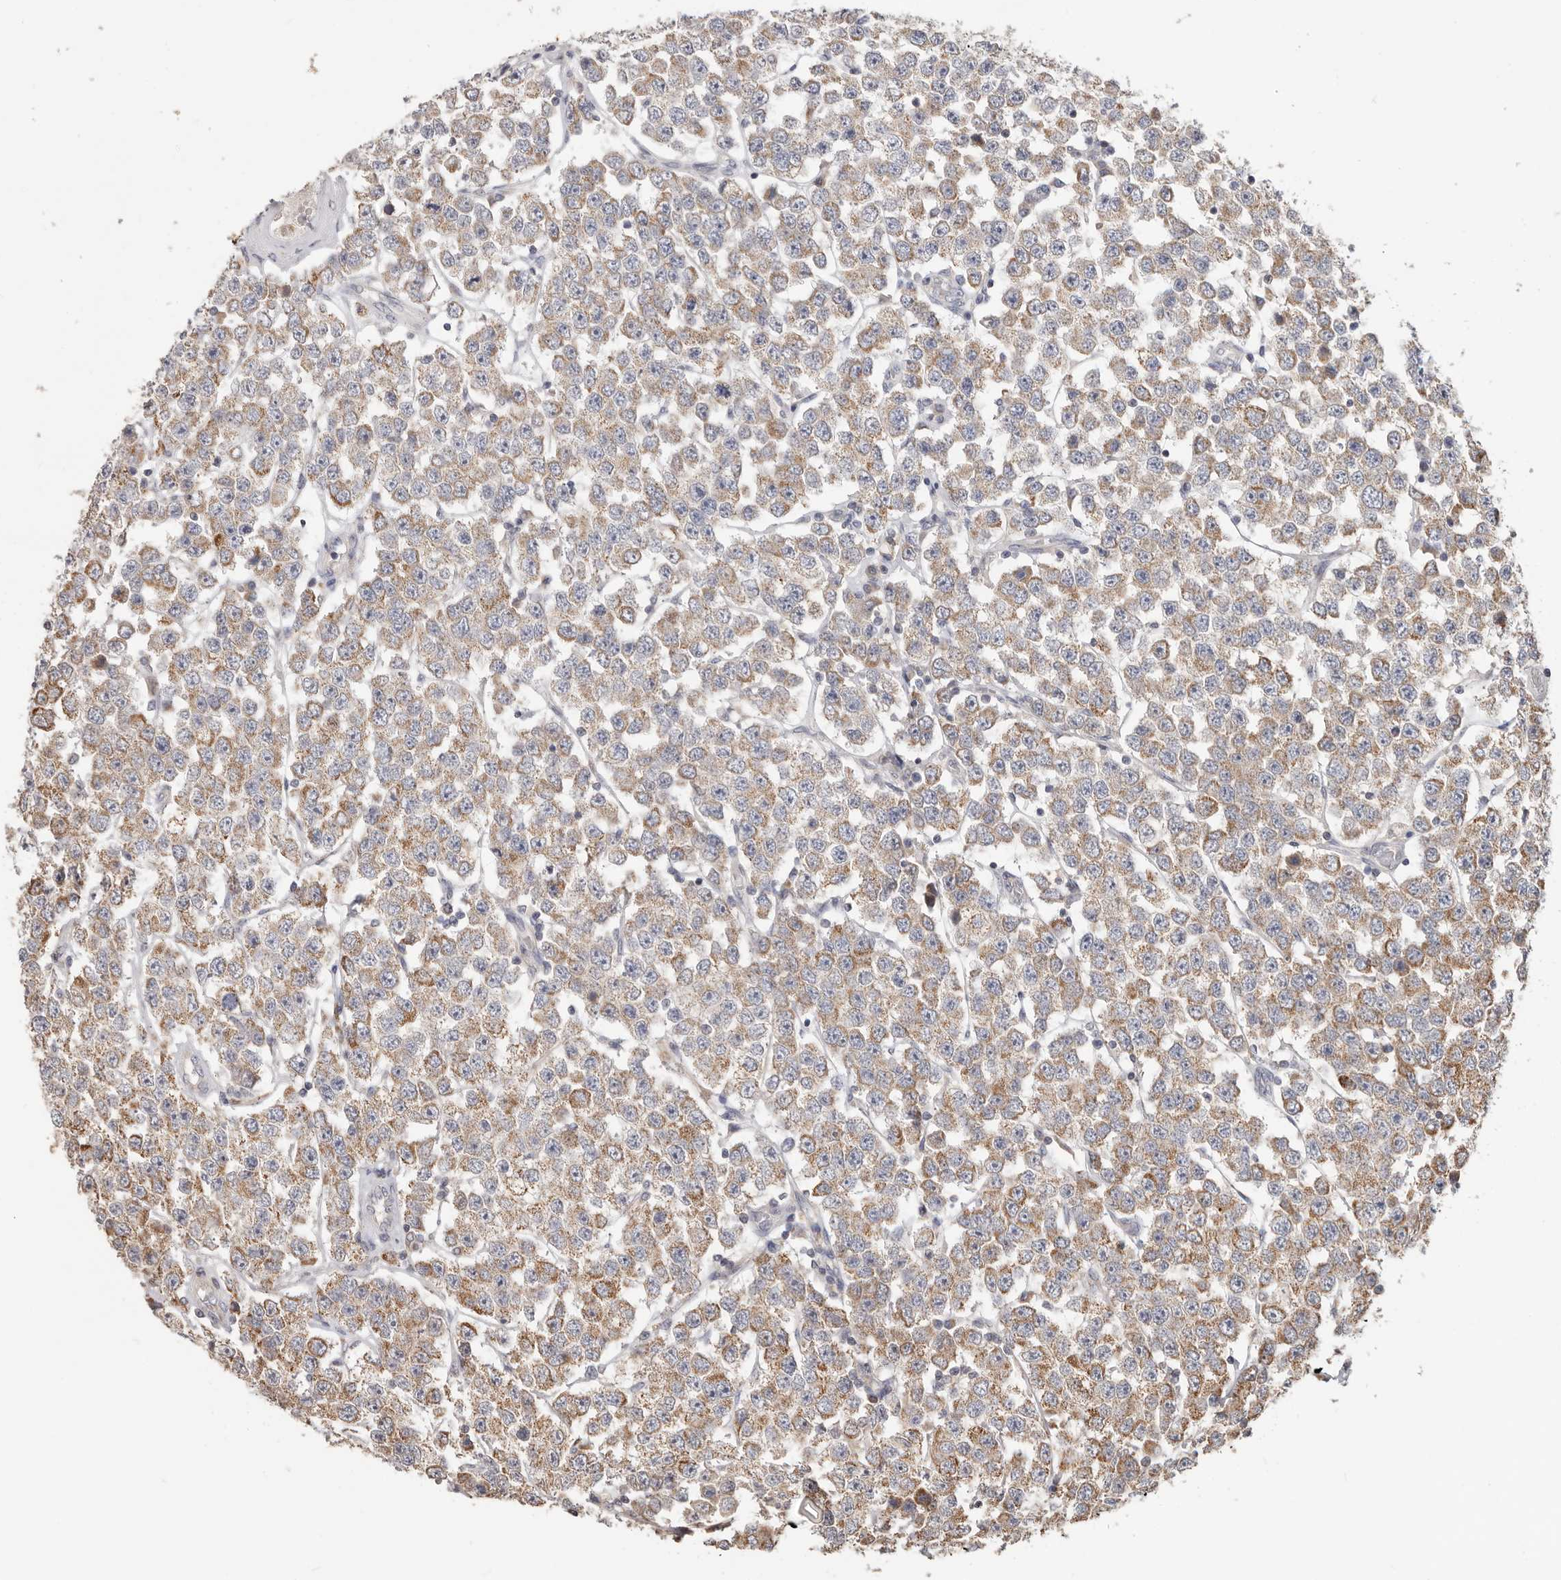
{"staining": {"intensity": "moderate", "quantity": "25%-75%", "location": "cytoplasmic/membranous"}, "tissue": "testis cancer", "cell_type": "Tumor cells", "image_type": "cancer", "snomed": [{"axis": "morphology", "description": "Seminoma, NOS"}, {"axis": "topography", "description": "Testis"}], "caption": "IHC (DAB (3,3'-diaminobenzidine)) staining of human testis cancer (seminoma) reveals moderate cytoplasmic/membranous protein positivity in about 25%-75% of tumor cells. (DAB = brown stain, brightfield microscopy at high magnification).", "gene": "LRP6", "patient": {"sex": "male", "age": 28}}